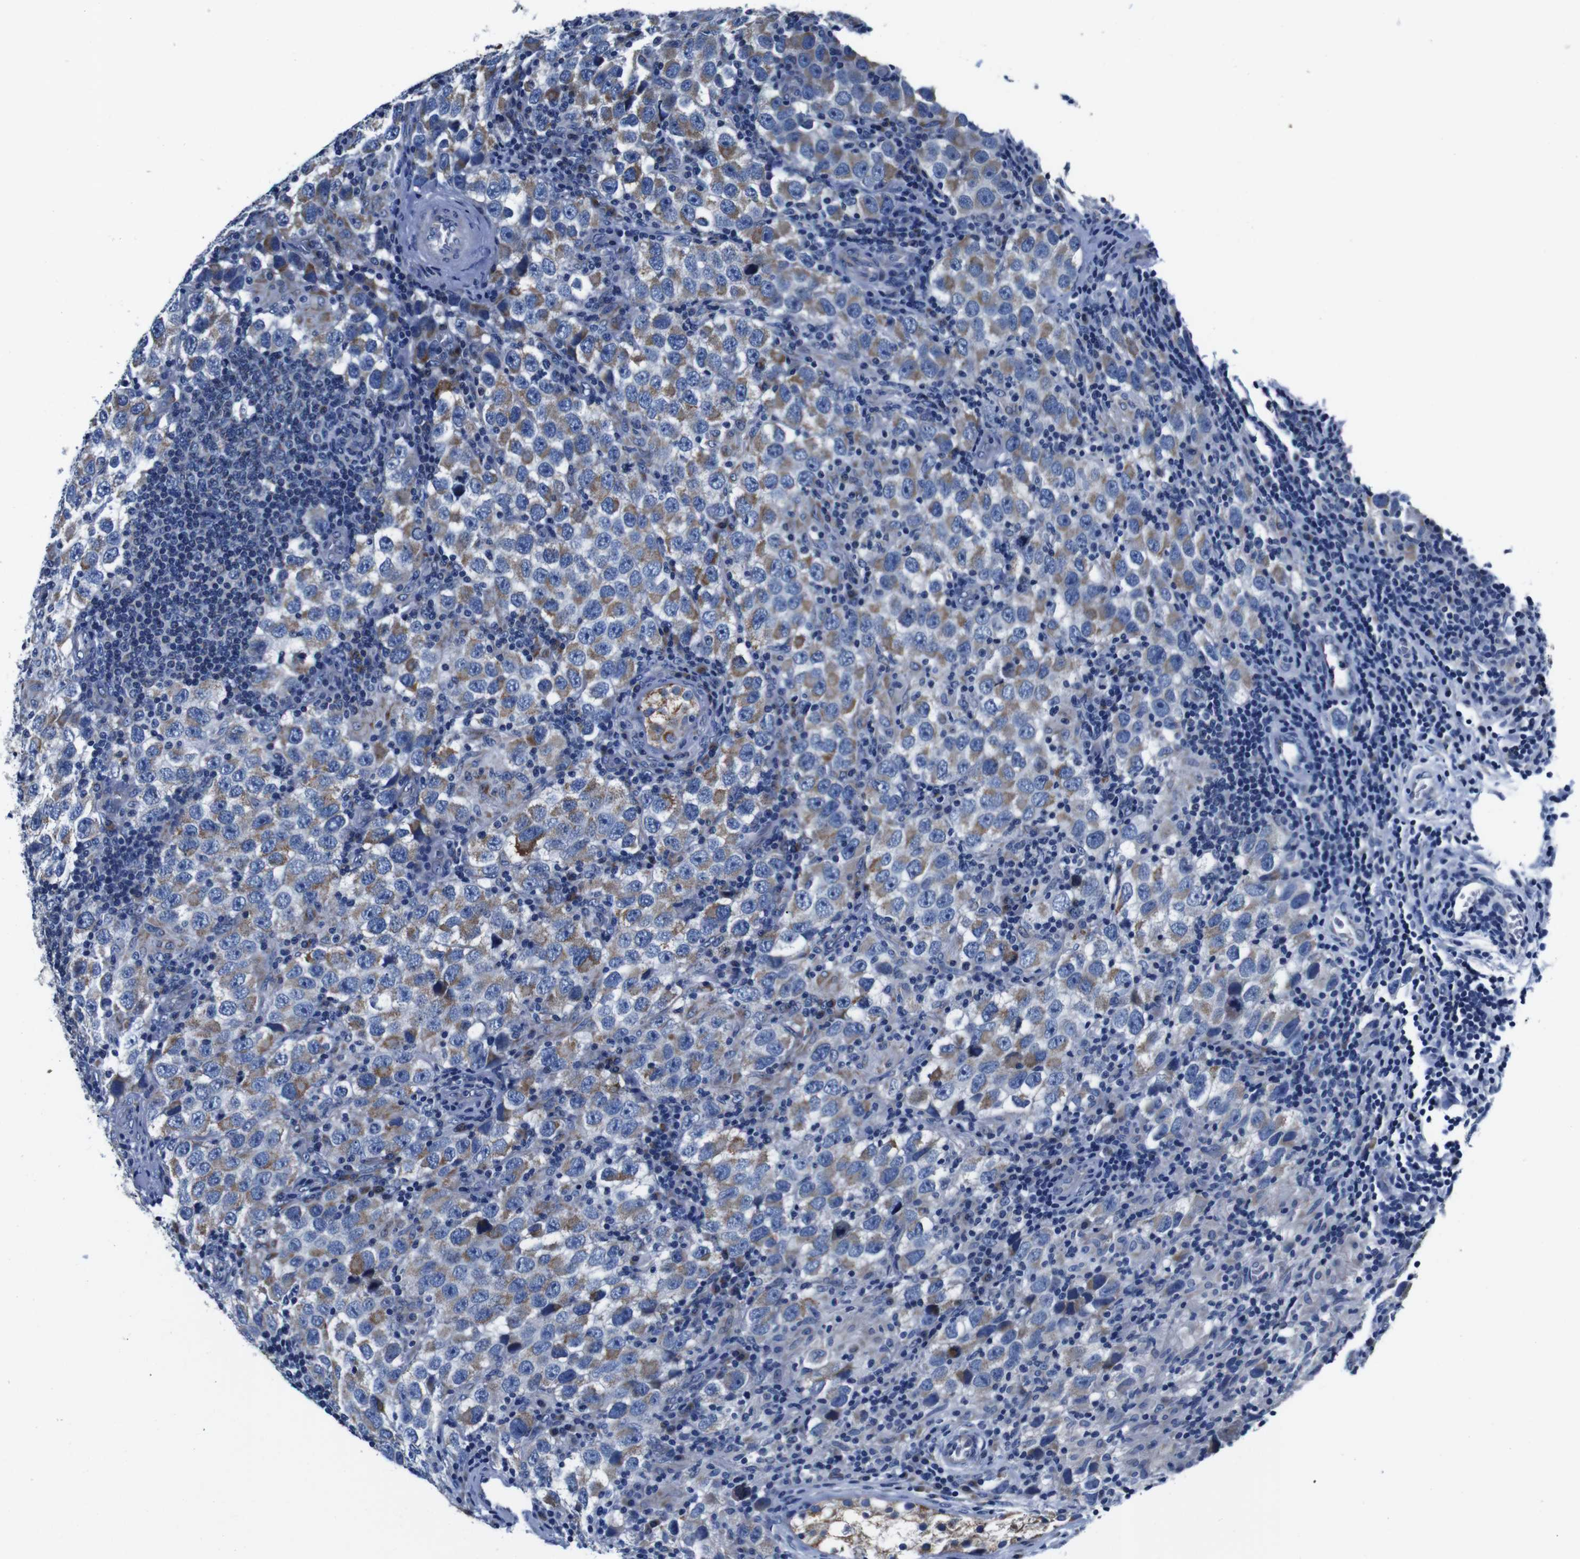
{"staining": {"intensity": "moderate", "quantity": ">75%", "location": "cytoplasmic/membranous"}, "tissue": "testis cancer", "cell_type": "Tumor cells", "image_type": "cancer", "snomed": [{"axis": "morphology", "description": "Carcinoma, Embryonal, NOS"}, {"axis": "topography", "description": "Testis"}], "caption": "The histopathology image reveals a brown stain indicating the presence of a protein in the cytoplasmic/membranous of tumor cells in testis cancer (embryonal carcinoma).", "gene": "SNX19", "patient": {"sex": "male", "age": 21}}